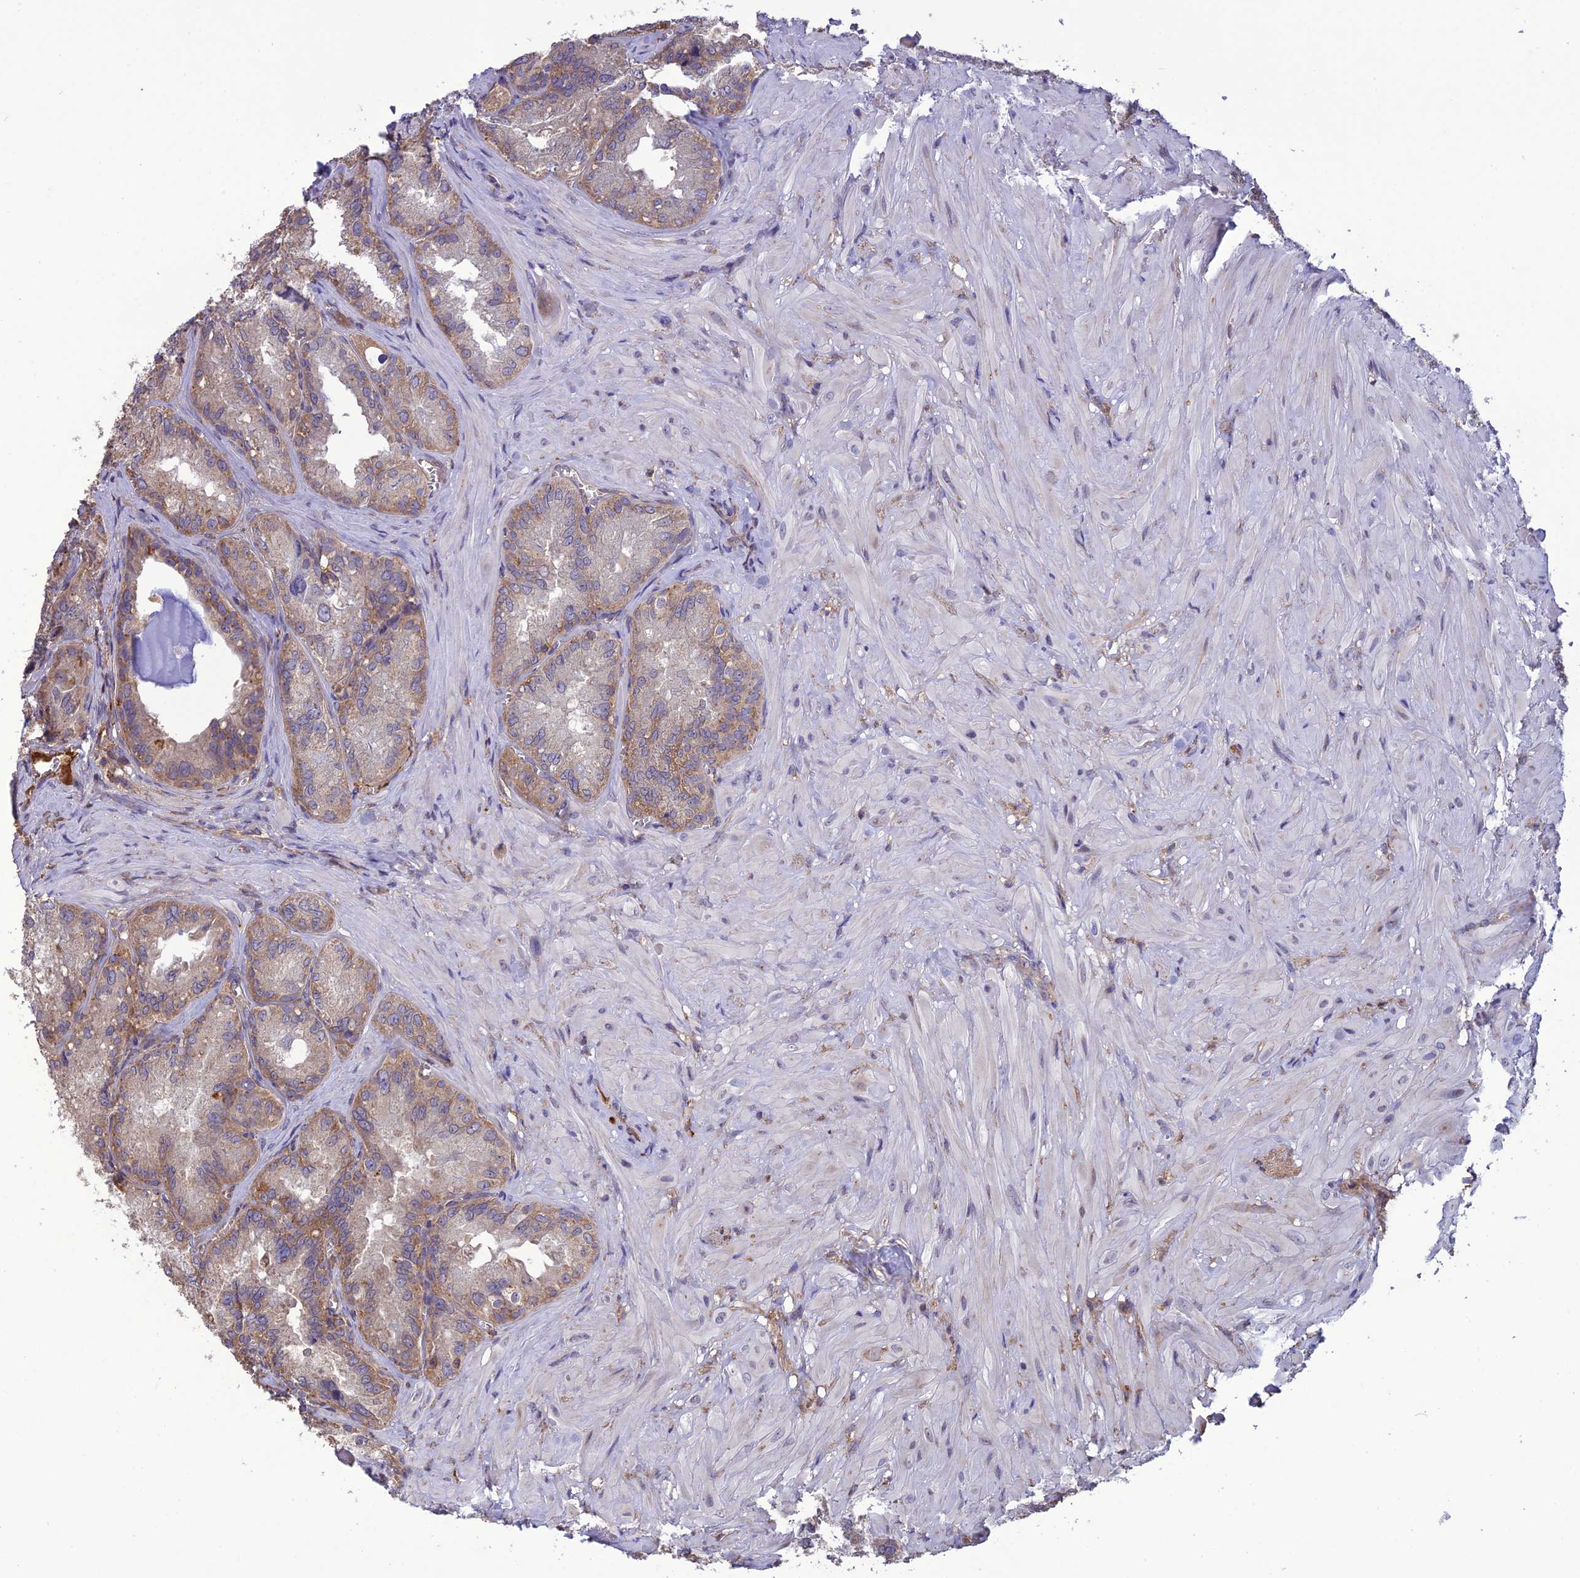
{"staining": {"intensity": "moderate", "quantity": "25%-75%", "location": "cytoplasmic/membranous"}, "tissue": "seminal vesicle", "cell_type": "Glandular cells", "image_type": "normal", "snomed": [{"axis": "morphology", "description": "Normal tissue, NOS"}, {"axis": "topography", "description": "Seminal veicle"}], "caption": "Immunohistochemistry (IHC) staining of unremarkable seminal vesicle, which displays medium levels of moderate cytoplasmic/membranous expression in approximately 25%-75% of glandular cells indicating moderate cytoplasmic/membranous protein positivity. The staining was performed using DAB (brown) for protein detection and nuclei were counterstained in hematoxylin (blue).", "gene": "MIOS", "patient": {"sex": "male", "age": 62}}